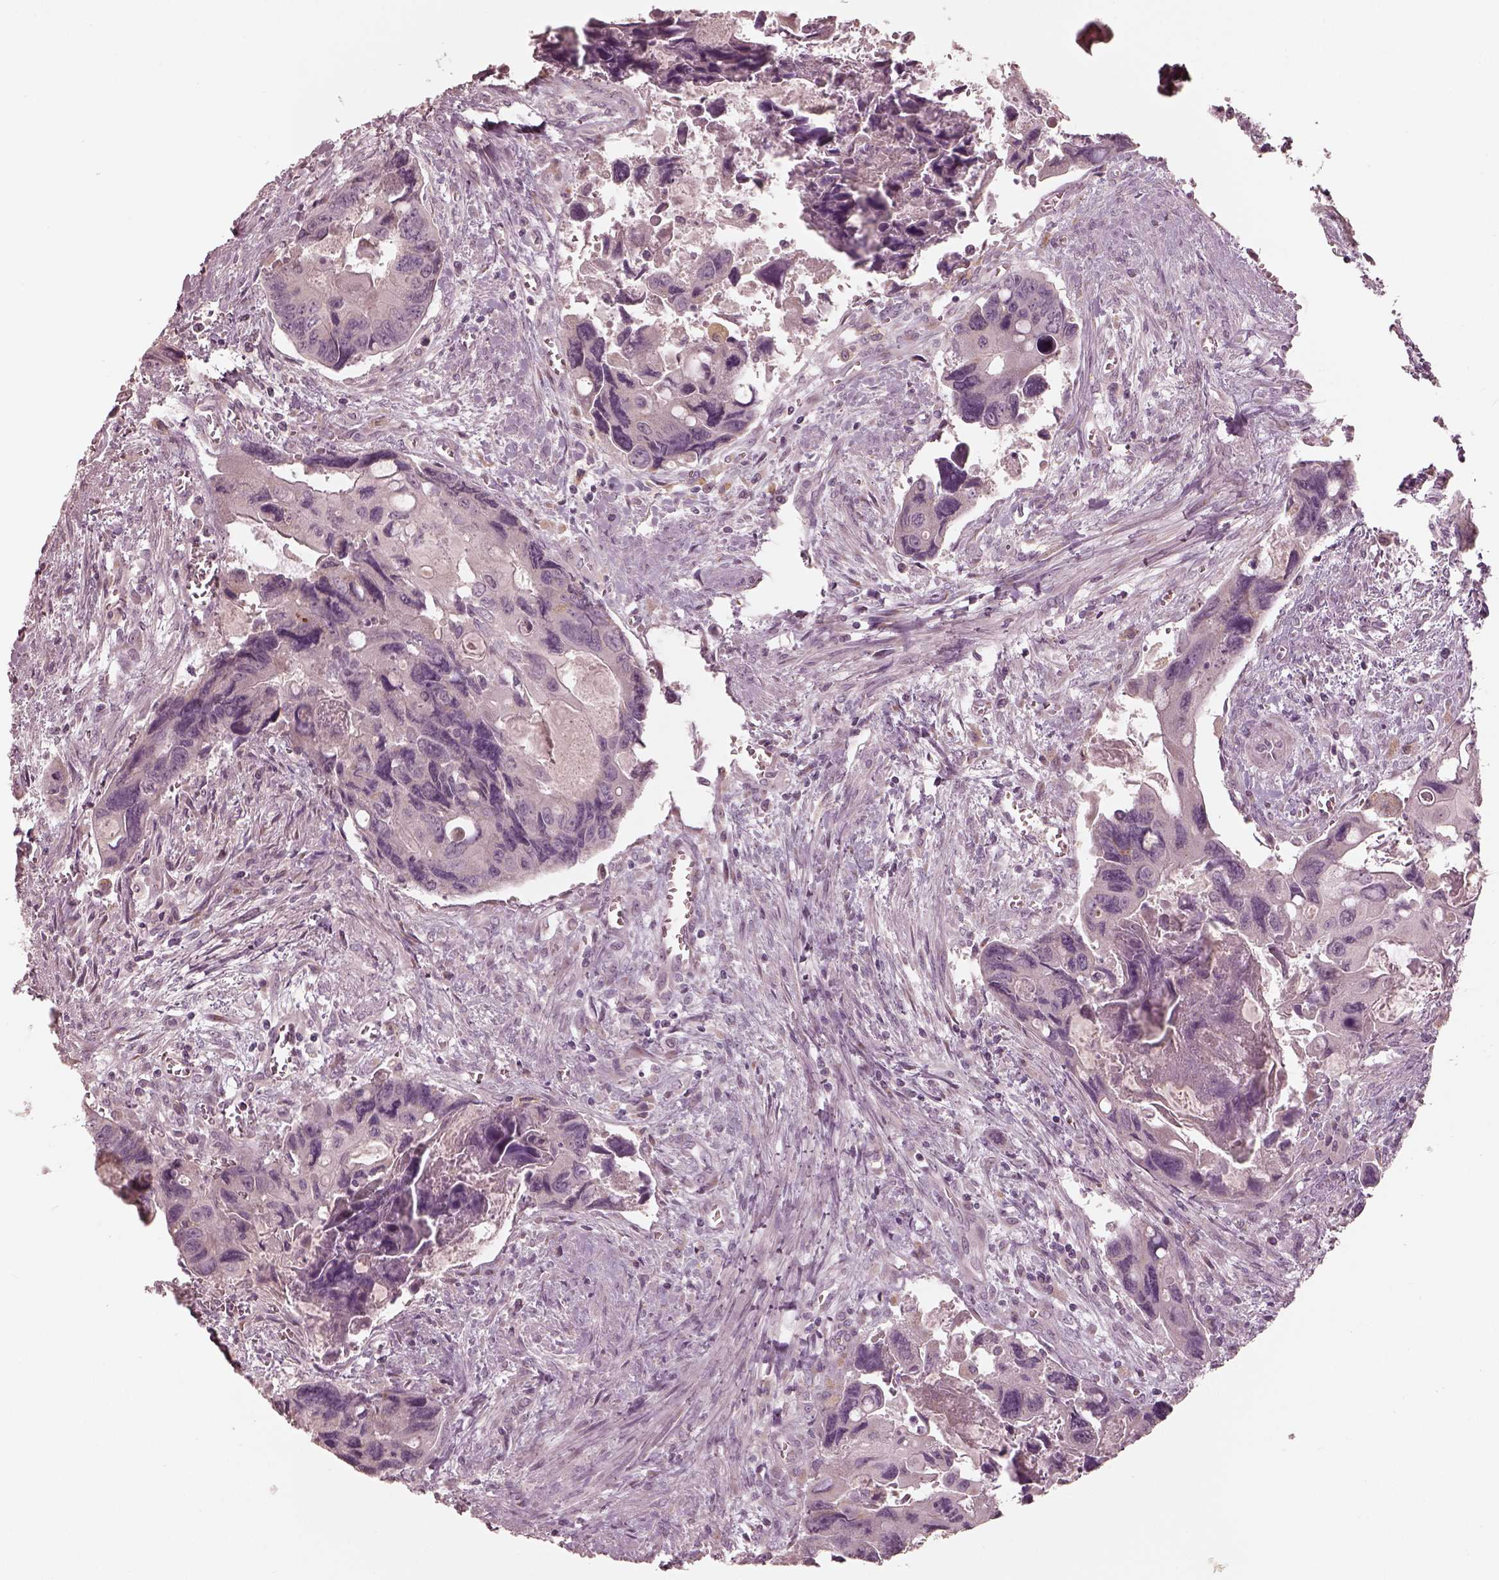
{"staining": {"intensity": "negative", "quantity": "none", "location": "none"}, "tissue": "colorectal cancer", "cell_type": "Tumor cells", "image_type": "cancer", "snomed": [{"axis": "morphology", "description": "Adenocarcinoma, NOS"}, {"axis": "topography", "description": "Rectum"}], "caption": "The histopathology image demonstrates no staining of tumor cells in colorectal adenocarcinoma.", "gene": "ANKLE1", "patient": {"sex": "male", "age": 62}}